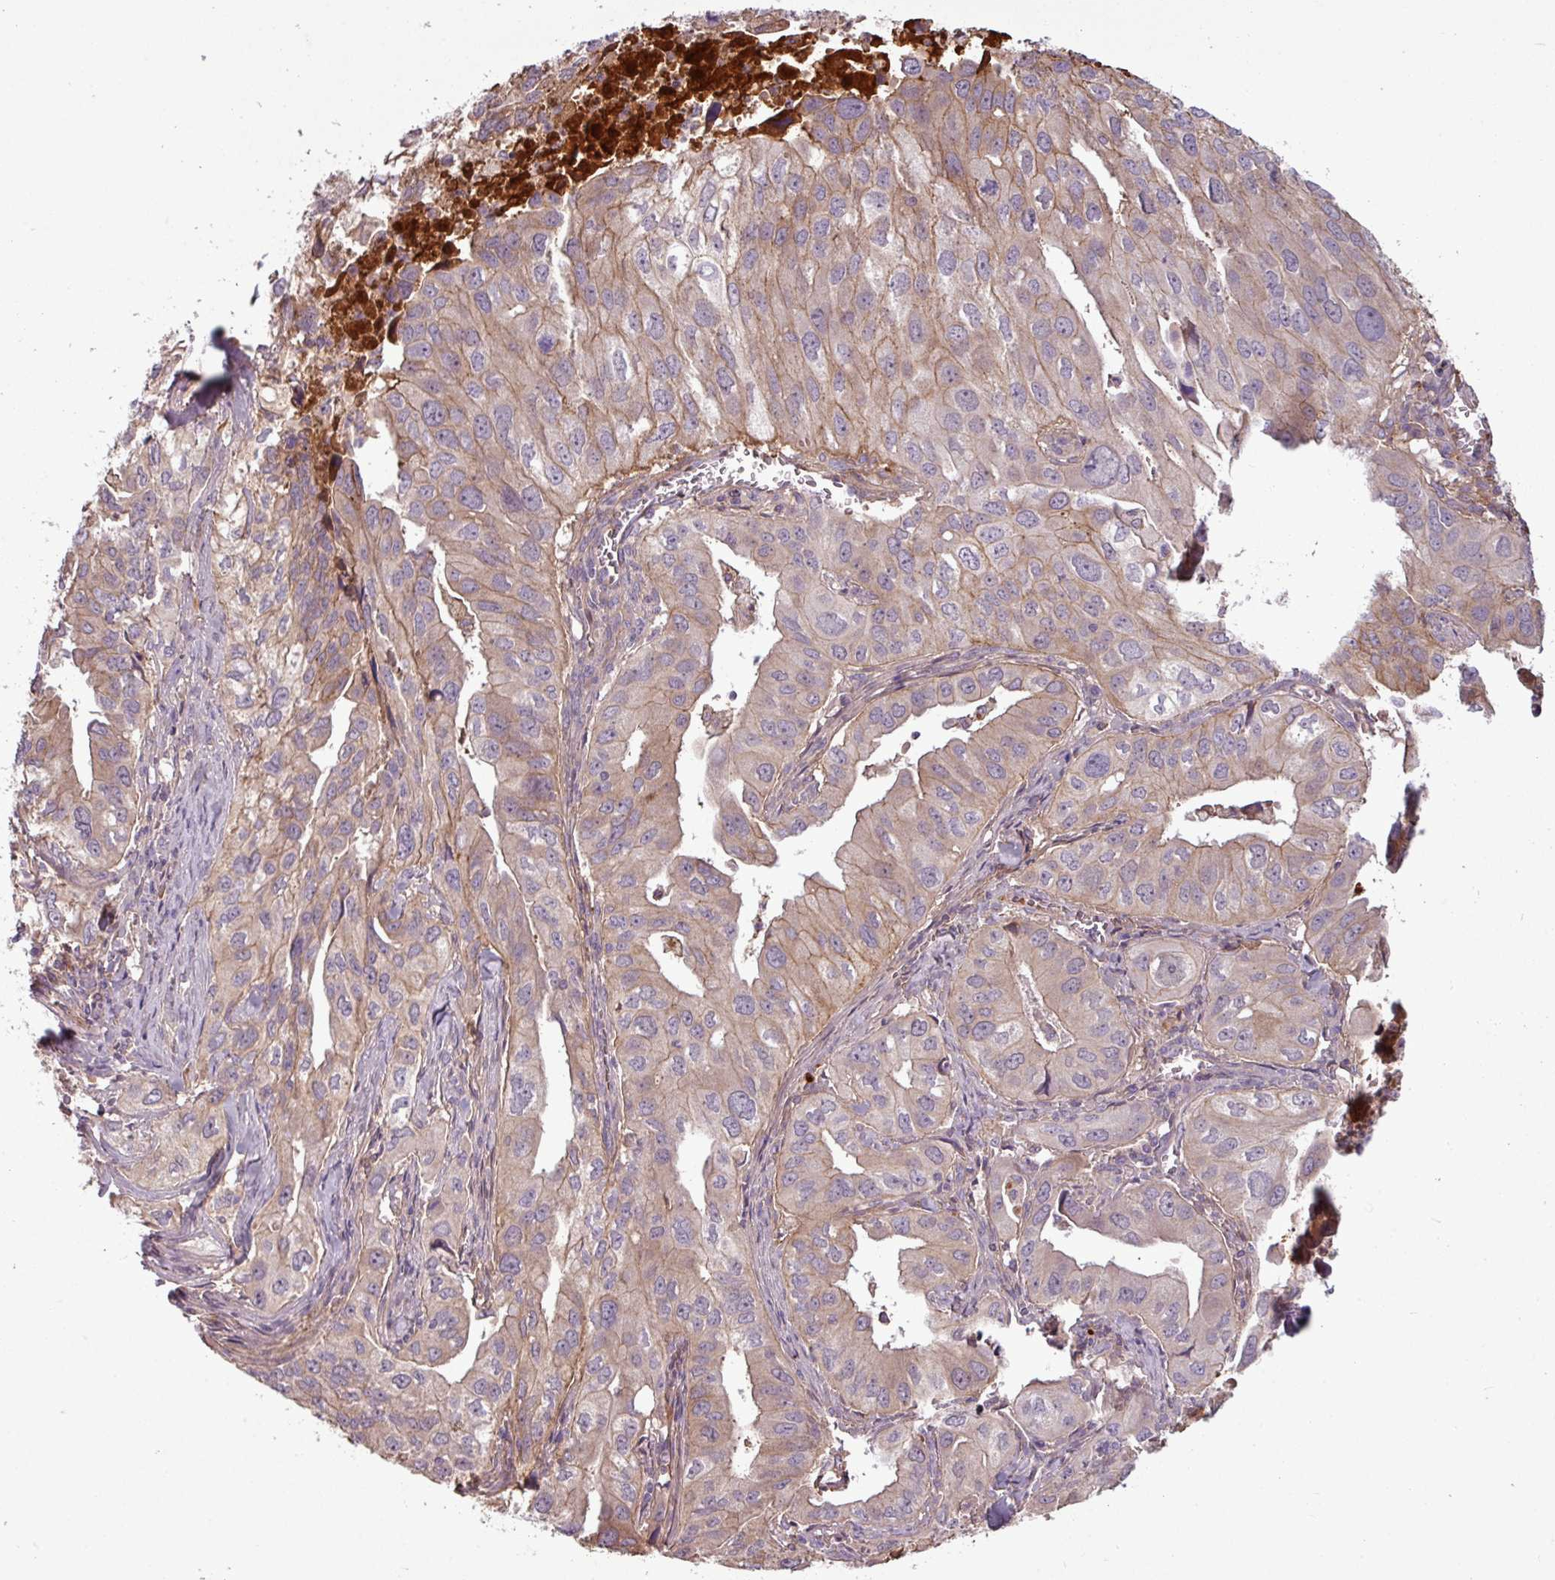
{"staining": {"intensity": "weak", "quantity": "25%-75%", "location": "cytoplasmic/membranous"}, "tissue": "lung cancer", "cell_type": "Tumor cells", "image_type": "cancer", "snomed": [{"axis": "morphology", "description": "Adenocarcinoma, NOS"}, {"axis": "topography", "description": "Lung"}], "caption": "Immunohistochemical staining of adenocarcinoma (lung) displays low levels of weak cytoplasmic/membranous protein positivity in about 25%-75% of tumor cells.", "gene": "C4B", "patient": {"sex": "male", "age": 48}}